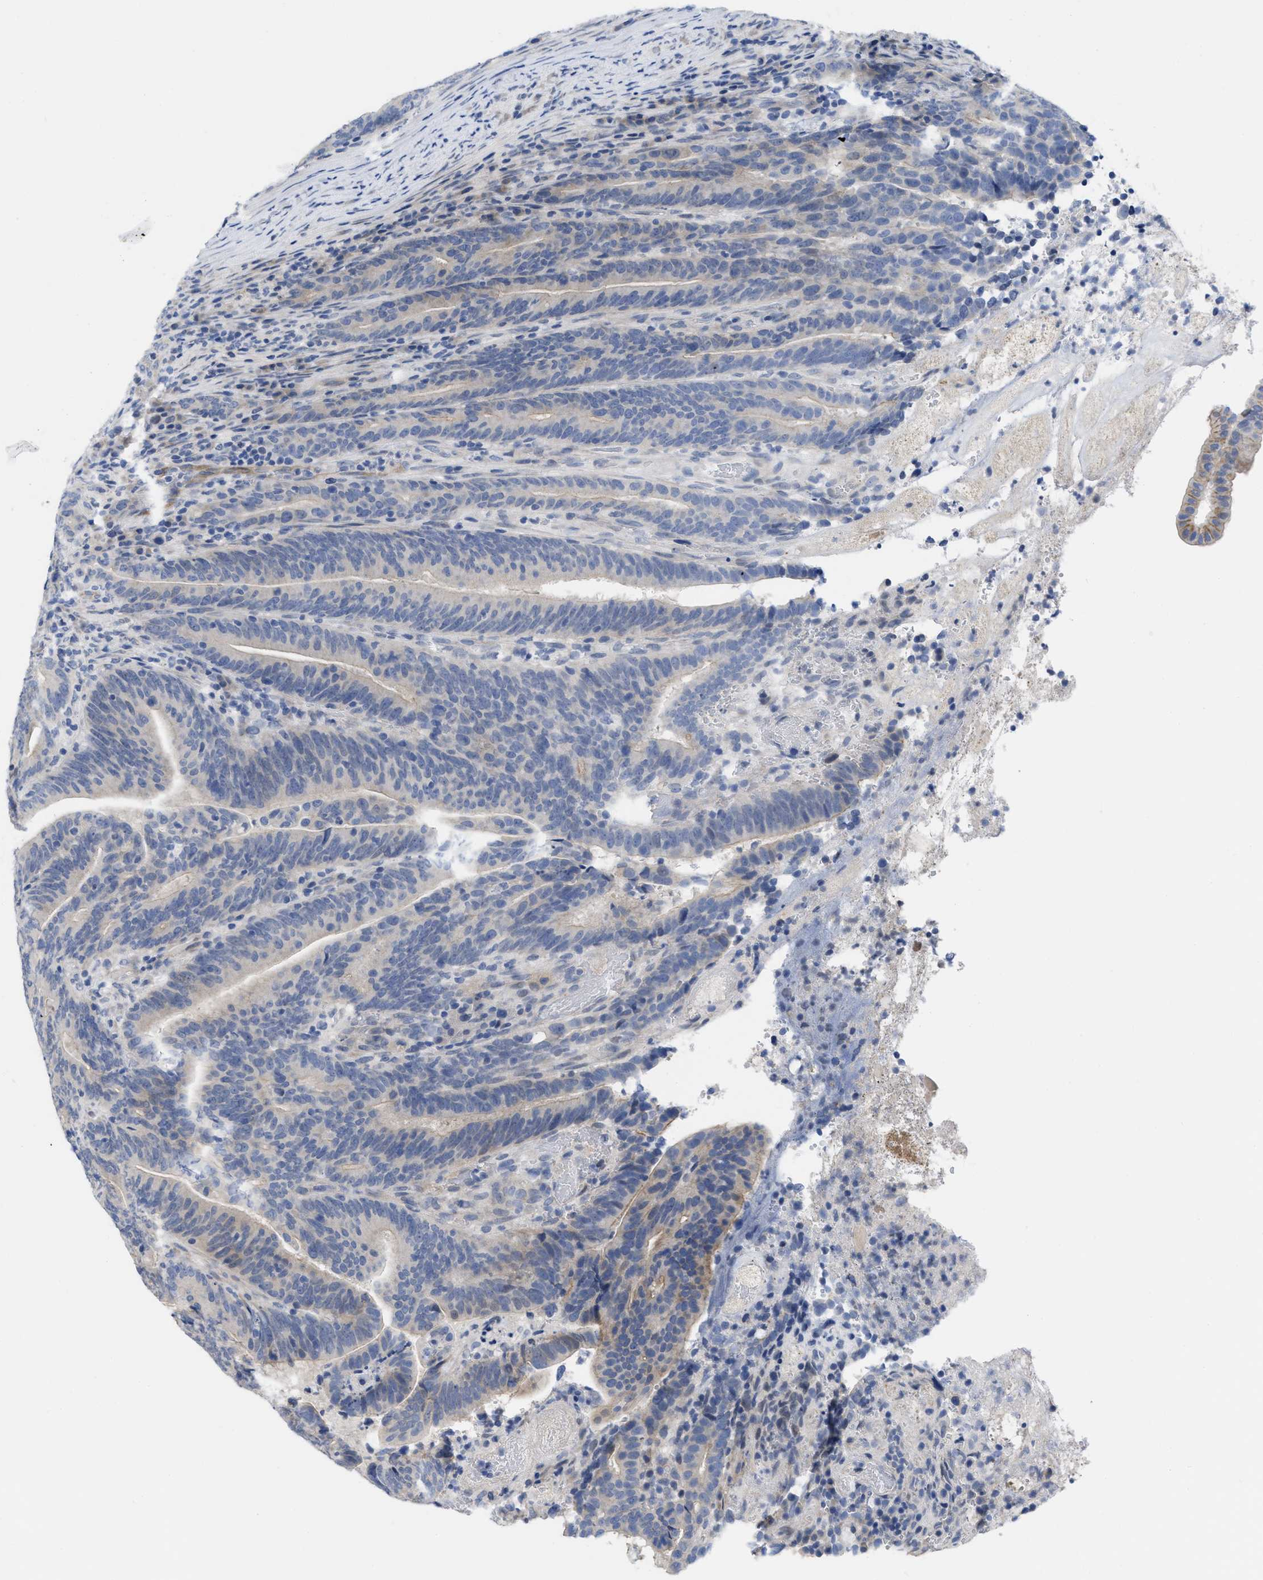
{"staining": {"intensity": "weak", "quantity": "<25%", "location": "cytoplasmic/membranous"}, "tissue": "colorectal cancer", "cell_type": "Tumor cells", "image_type": "cancer", "snomed": [{"axis": "morphology", "description": "Adenocarcinoma, NOS"}, {"axis": "topography", "description": "Colon"}], "caption": "The histopathology image shows no staining of tumor cells in colorectal cancer. (Brightfield microscopy of DAB immunohistochemistry at high magnification).", "gene": "ACKR1", "patient": {"sex": "female", "age": 66}}